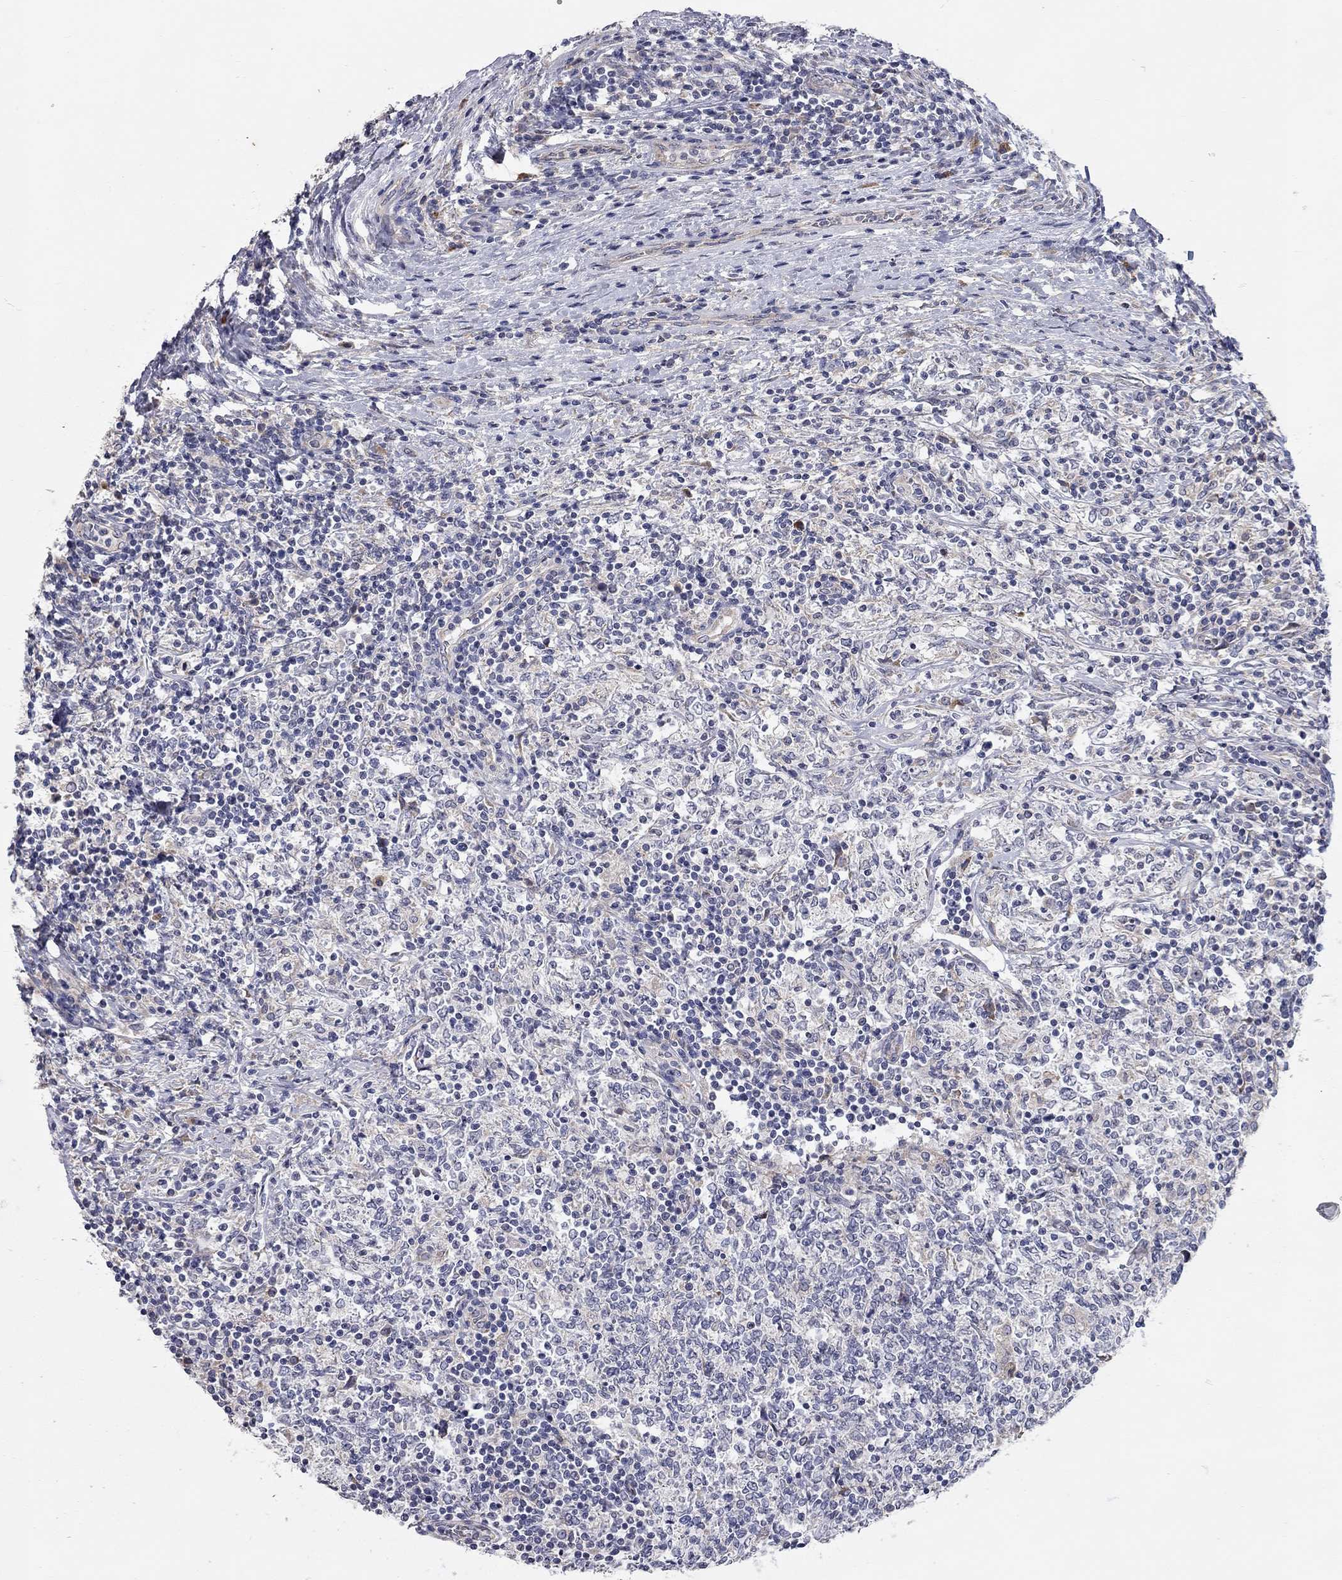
{"staining": {"intensity": "negative", "quantity": "none", "location": "none"}, "tissue": "lymphoma", "cell_type": "Tumor cells", "image_type": "cancer", "snomed": [{"axis": "morphology", "description": "Malignant lymphoma, non-Hodgkin's type, High grade"}, {"axis": "topography", "description": "Lymph node"}], "caption": "IHC micrograph of neoplastic tissue: human lymphoma stained with DAB (3,3'-diaminobenzidine) demonstrates no significant protein positivity in tumor cells.", "gene": "XAGE2", "patient": {"sex": "female", "age": 84}}